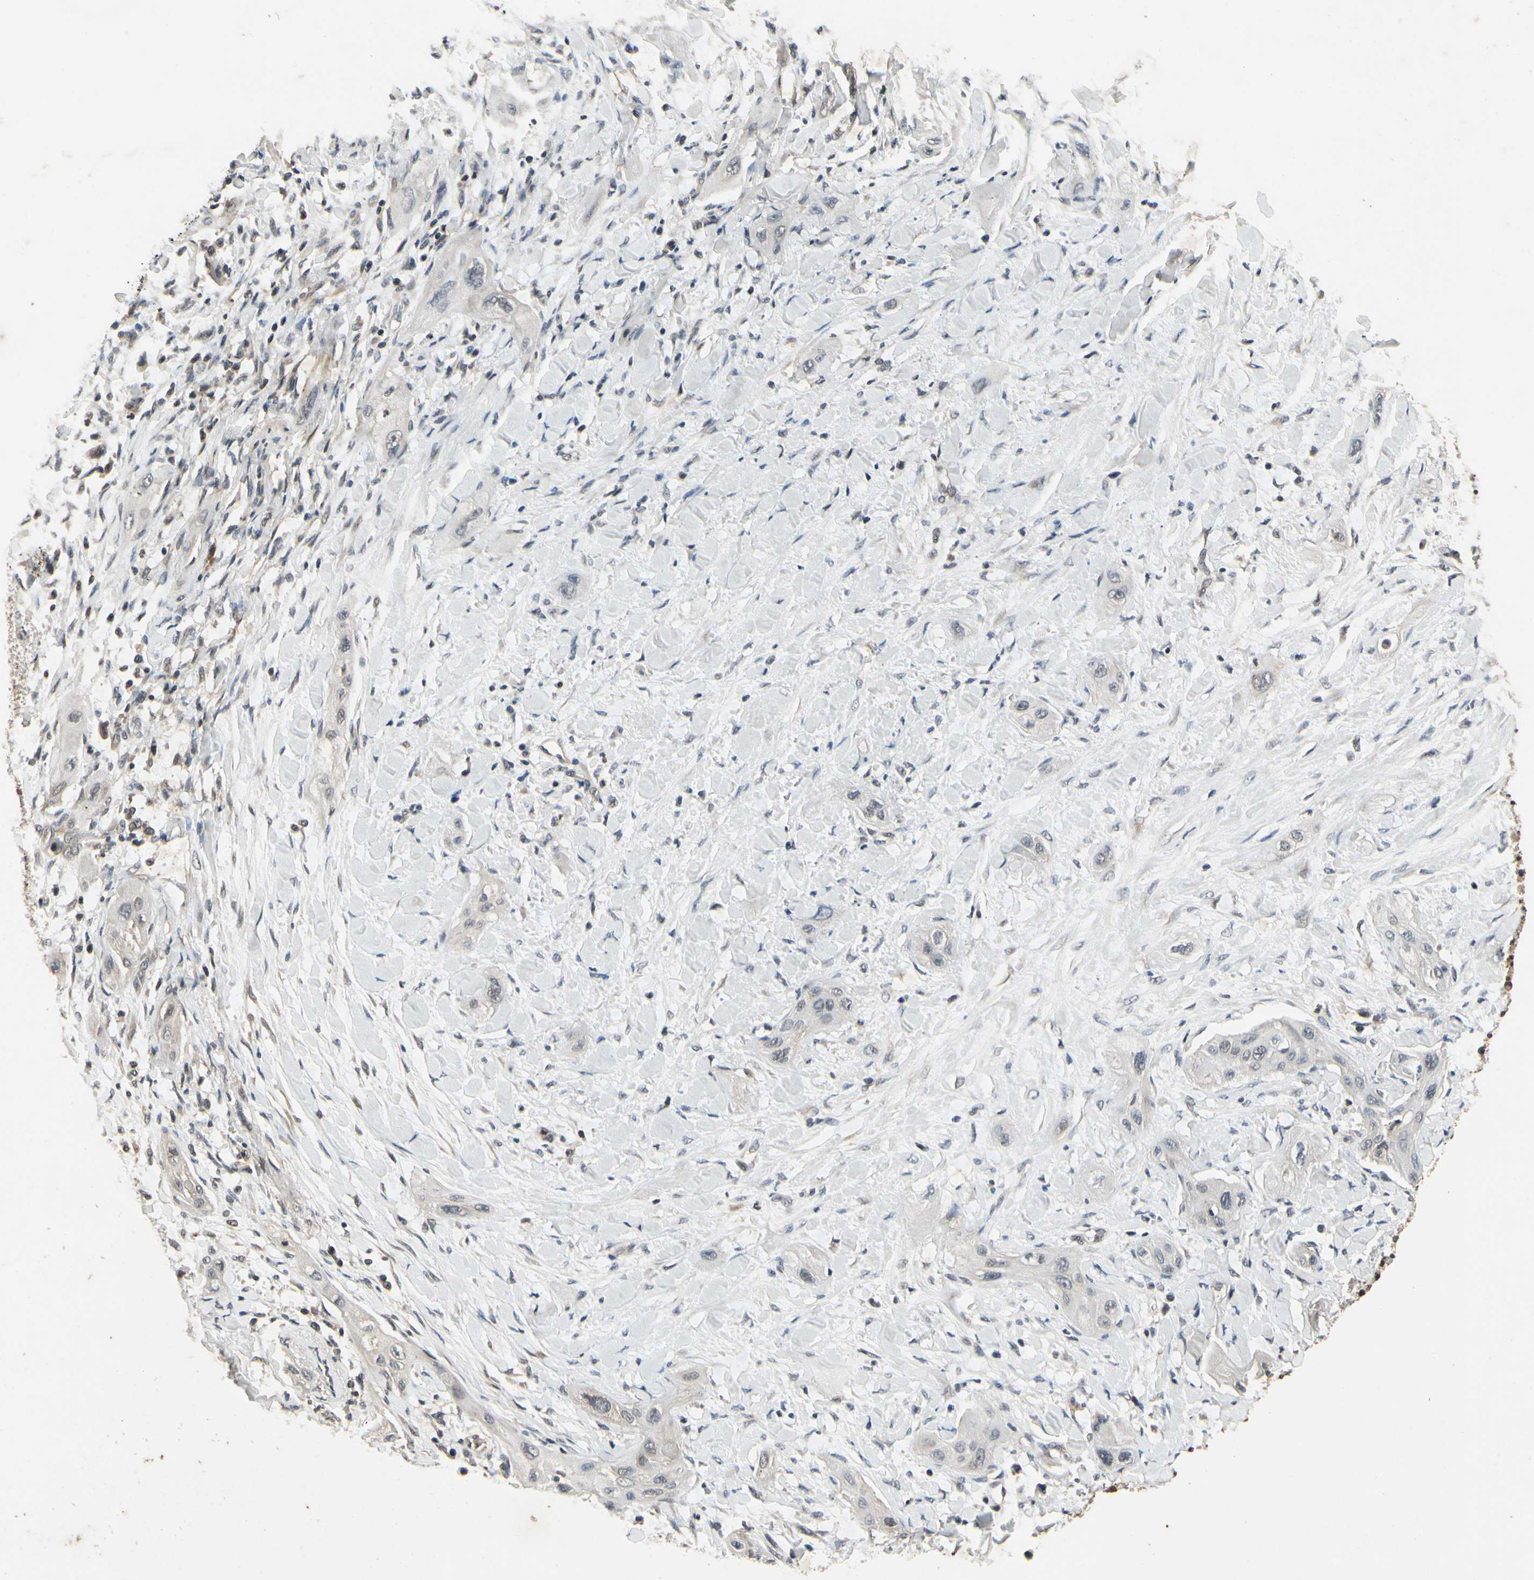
{"staining": {"intensity": "weak", "quantity": "<25%", "location": "cytoplasmic/membranous"}, "tissue": "lung cancer", "cell_type": "Tumor cells", "image_type": "cancer", "snomed": [{"axis": "morphology", "description": "Squamous cell carcinoma, NOS"}, {"axis": "topography", "description": "Lung"}], "caption": "Tumor cells are negative for brown protein staining in lung cancer (squamous cell carcinoma). (Brightfield microscopy of DAB (3,3'-diaminobenzidine) IHC at high magnification).", "gene": "DPY19L3", "patient": {"sex": "female", "age": 47}}